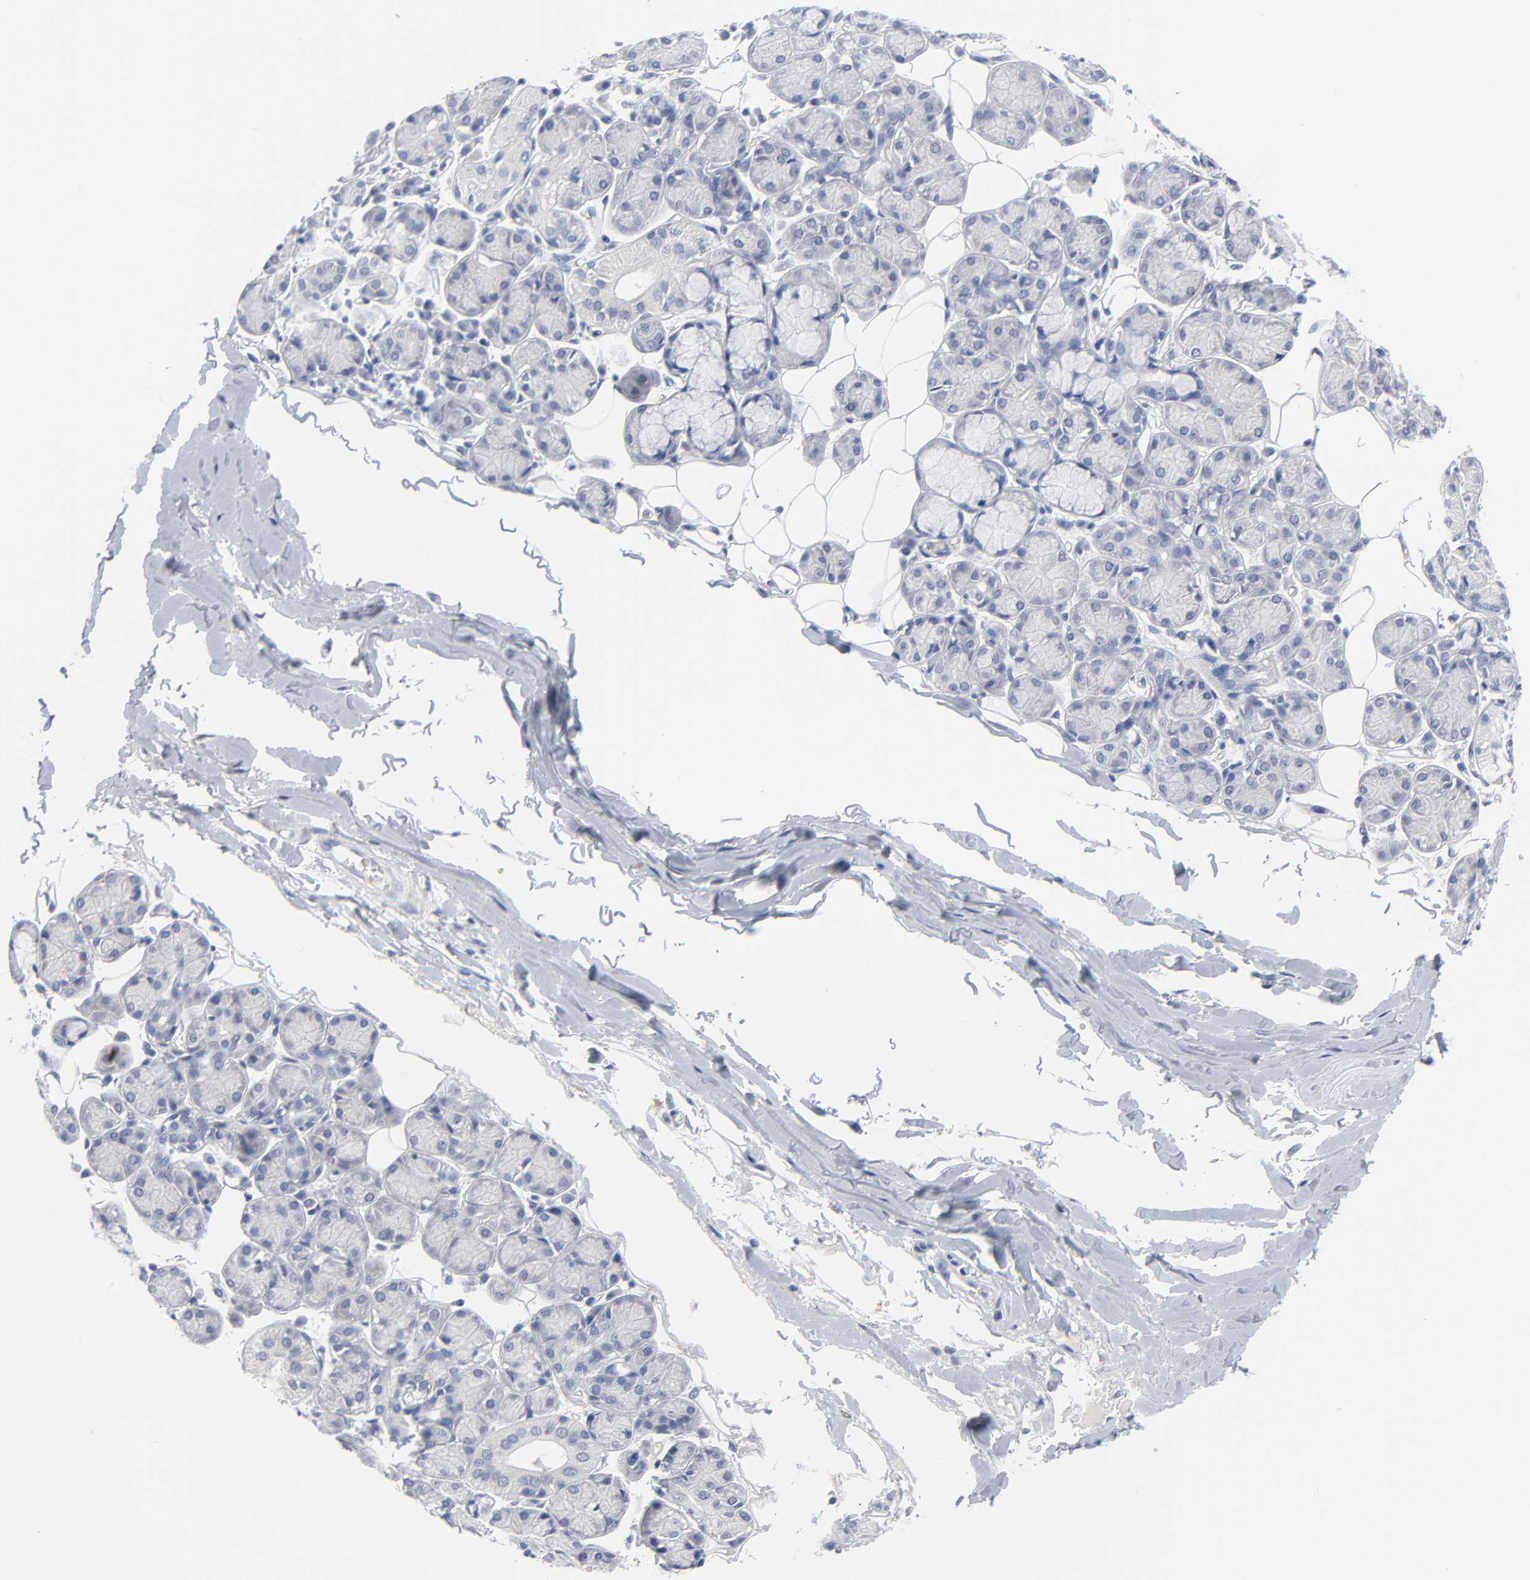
{"staining": {"intensity": "negative", "quantity": "none", "location": "none"}, "tissue": "salivary gland", "cell_type": "Glandular cells", "image_type": "normal", "snomed": [{"axis": "morphology", "description": "Normal tissue, NOS"}, {"axis": "topography", "description": "Salivary gland"}], "caption": "A high-resolution micrograph shows IHC staining of unremarkable salivary gland, which shows no significant staining in glandular cells.", "gene": "CLEC4G", "patient": {"sex": "male", "age": 54}}